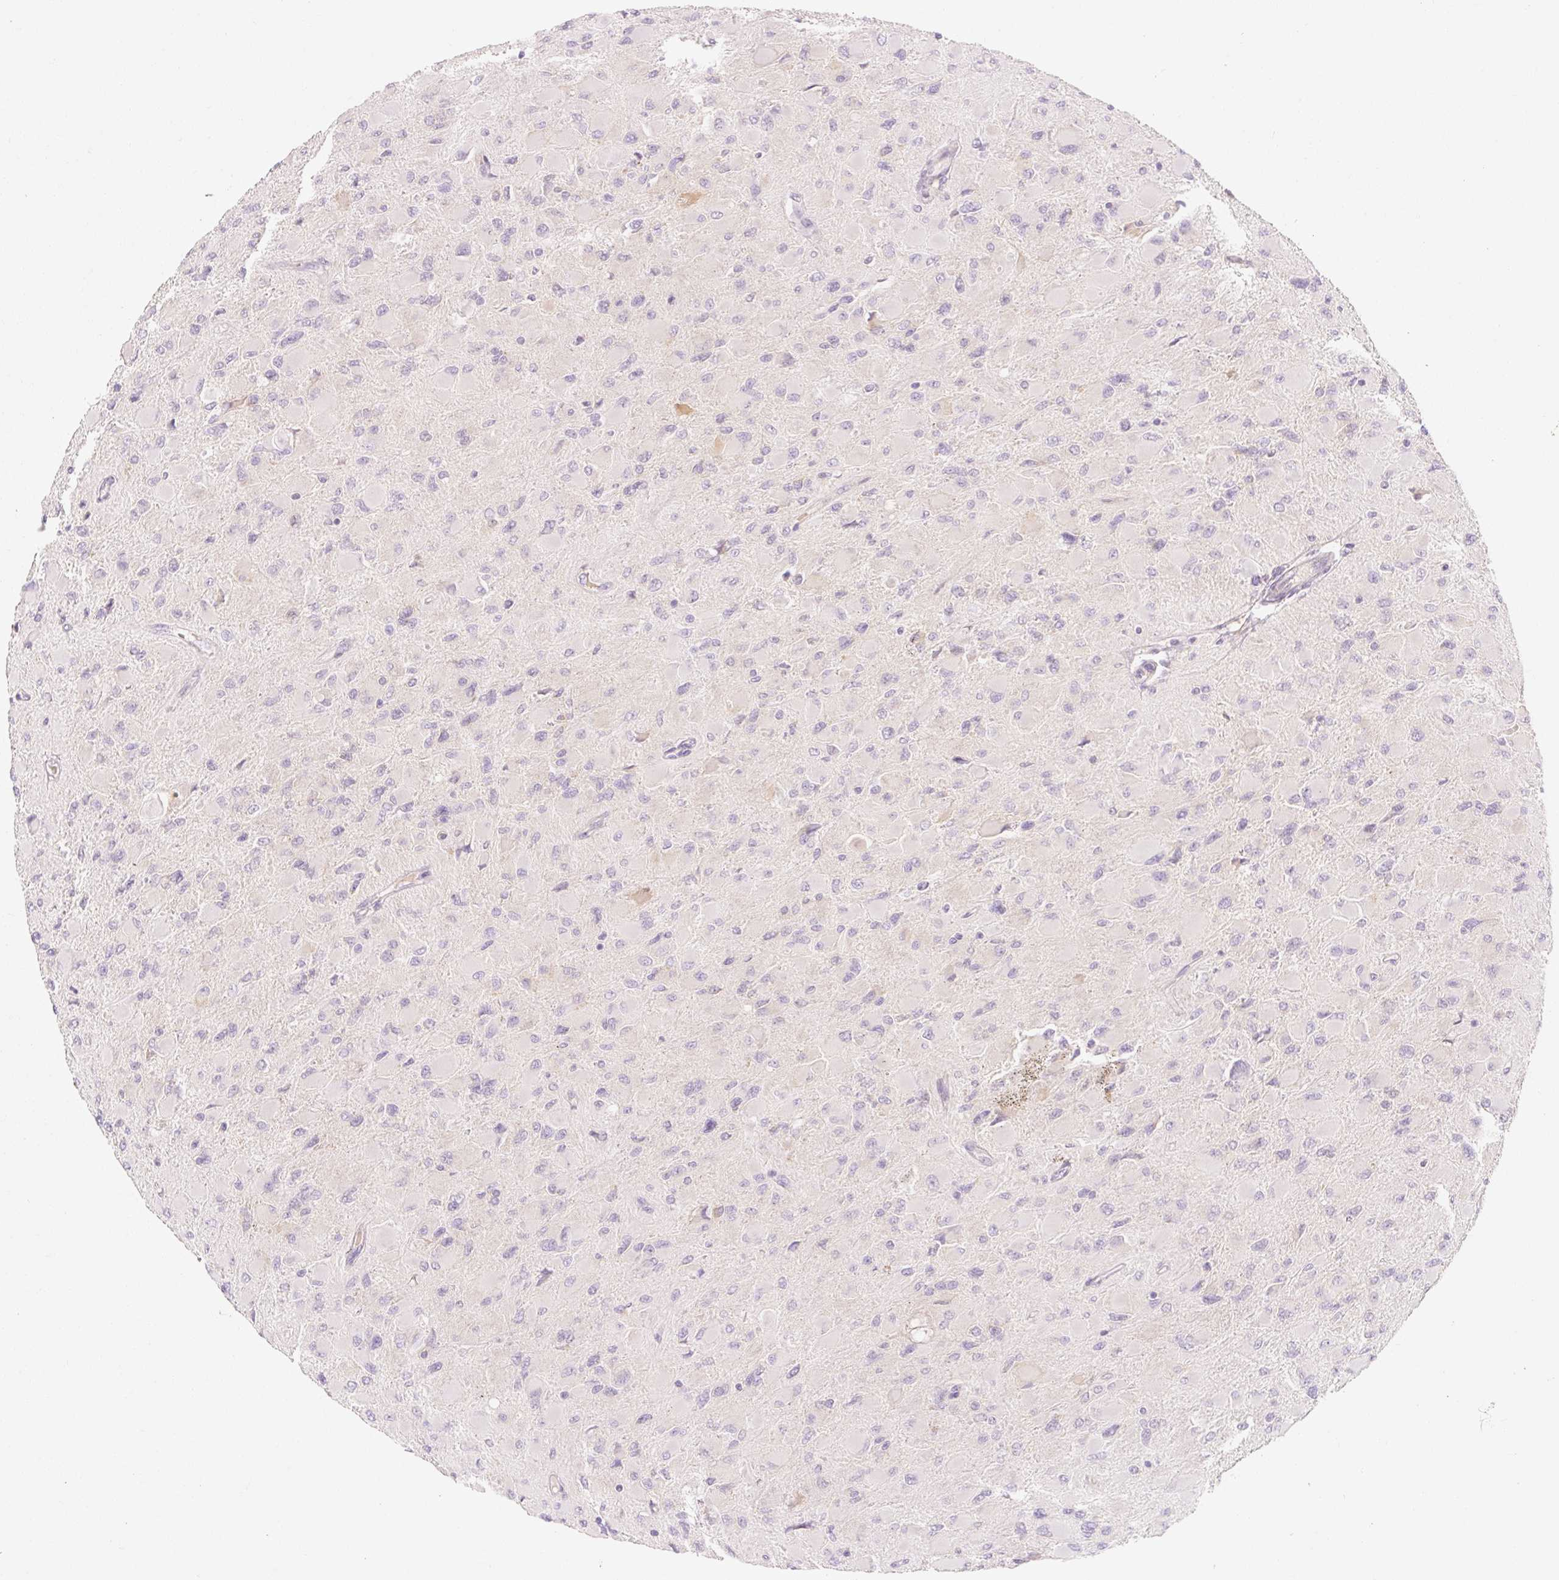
{"staining": {"intensity": "negative", "quantity": "none", "location": "none"}, "tissue": "glioma", "cell_type": "Tumor cells", "image_type": "cancer", "snomed": [{"axis": "morphology", "description": "Glioma, malignant, High grade"}, {"axis": "topography", "description": "Cerebral cortex"}], "caption": "This is an IHC micrograph of malignant glioma (high-grade). There is no positivity in tumor cells.", "gene": "MYO1D", "patient": {"sex": "female", "age": 36}}